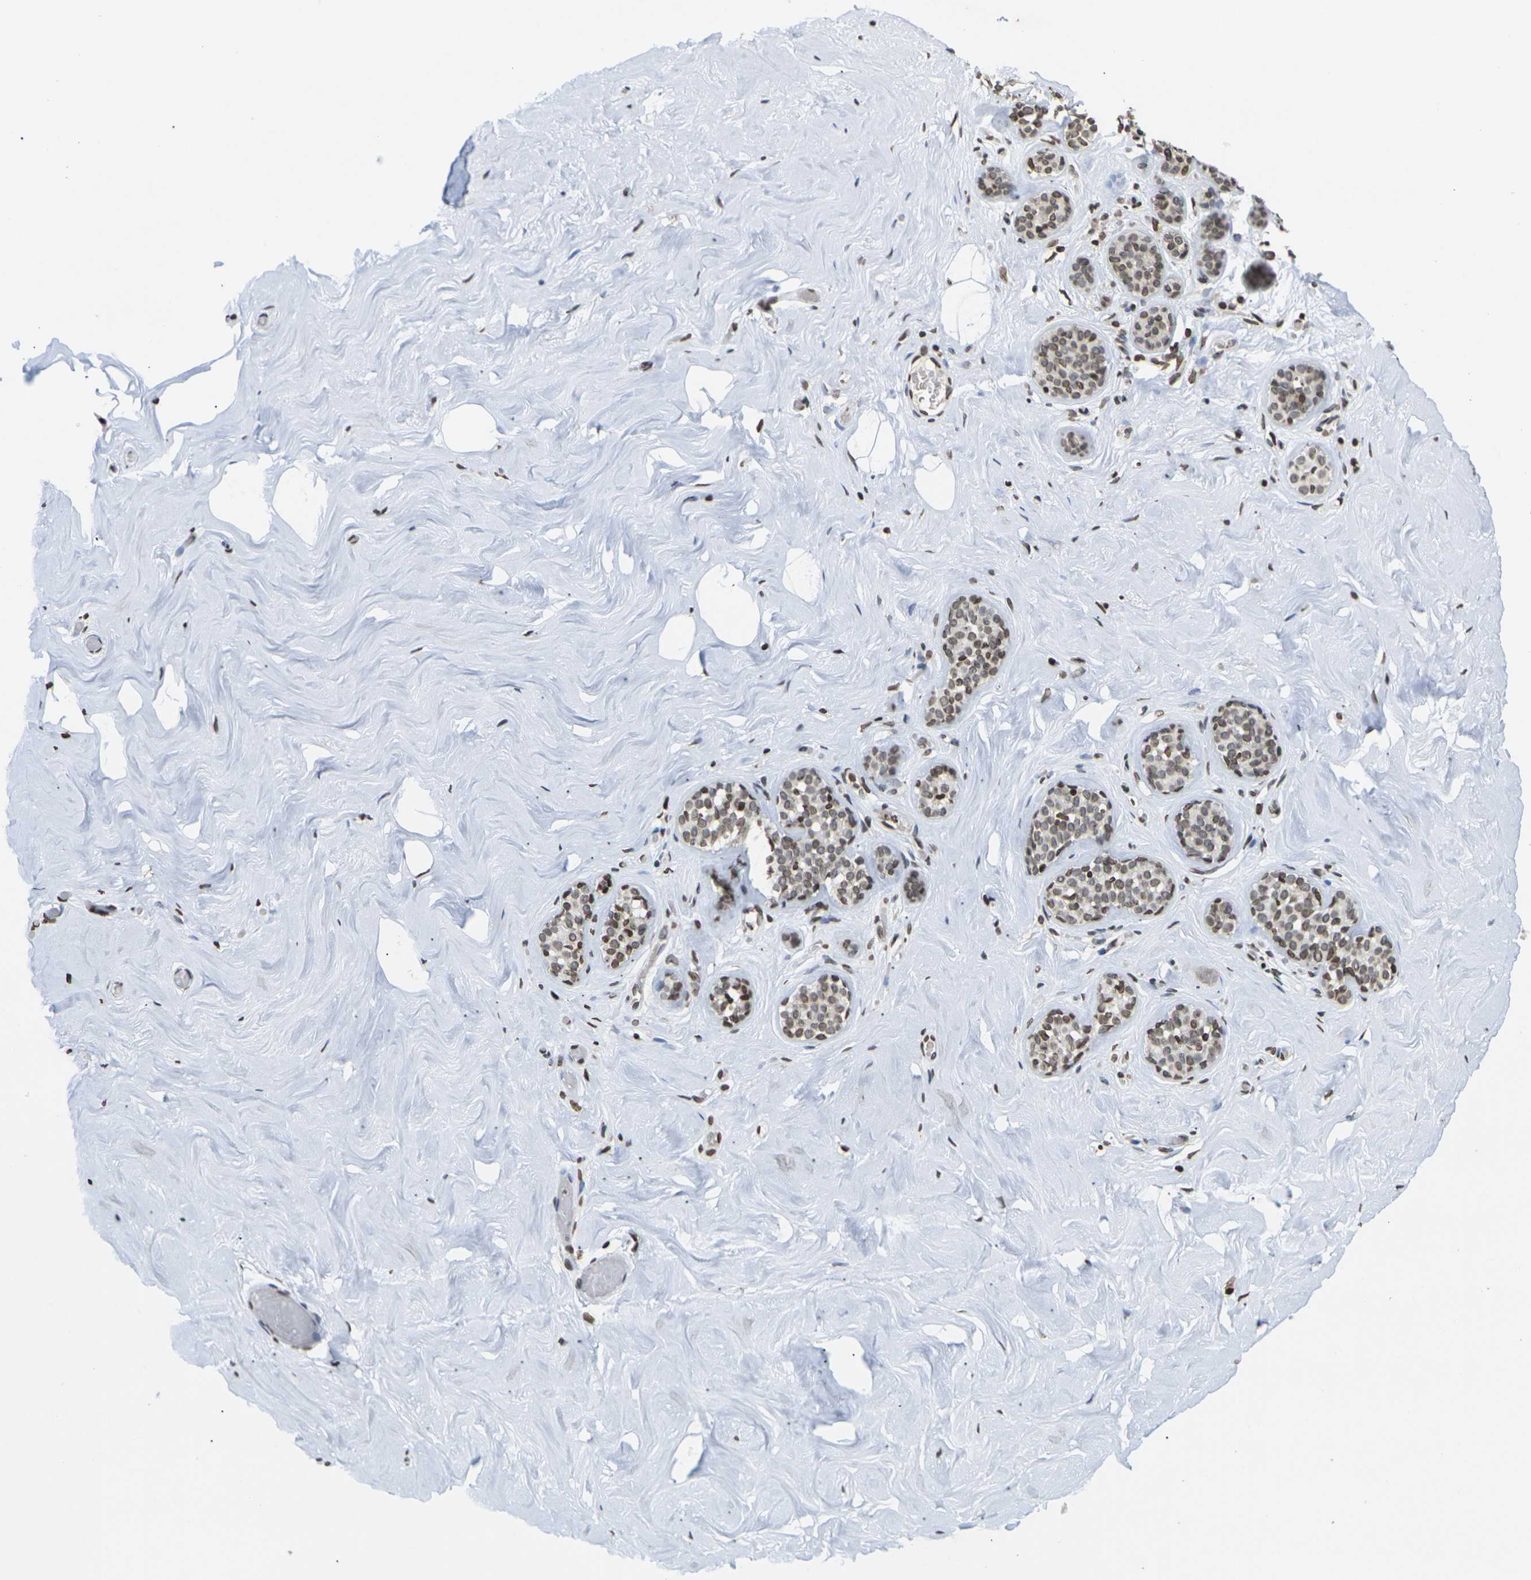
{"staining": {"intensity": "moderate", "quantity": "25%-75%", "location": "nuclear"}, "tissue": "breast", "cell_type": "Adipocytes", "image_type": "normal", "snomed": [{"axis": "morphology", "description": "Normal tissue, NOS"}, {"axis": "topography", "description": "Breast"}], "caption": "High-magnification brightfield microscopy of benign breast stained with DAB (brown) and counterstained with hematoxylin (blue). adipocytes exhibit moderate nuclear positivity is seen in approximately25%-75% of cells.", "gene": "ETV5", "patient": {"sex": "female", "age": 75}}